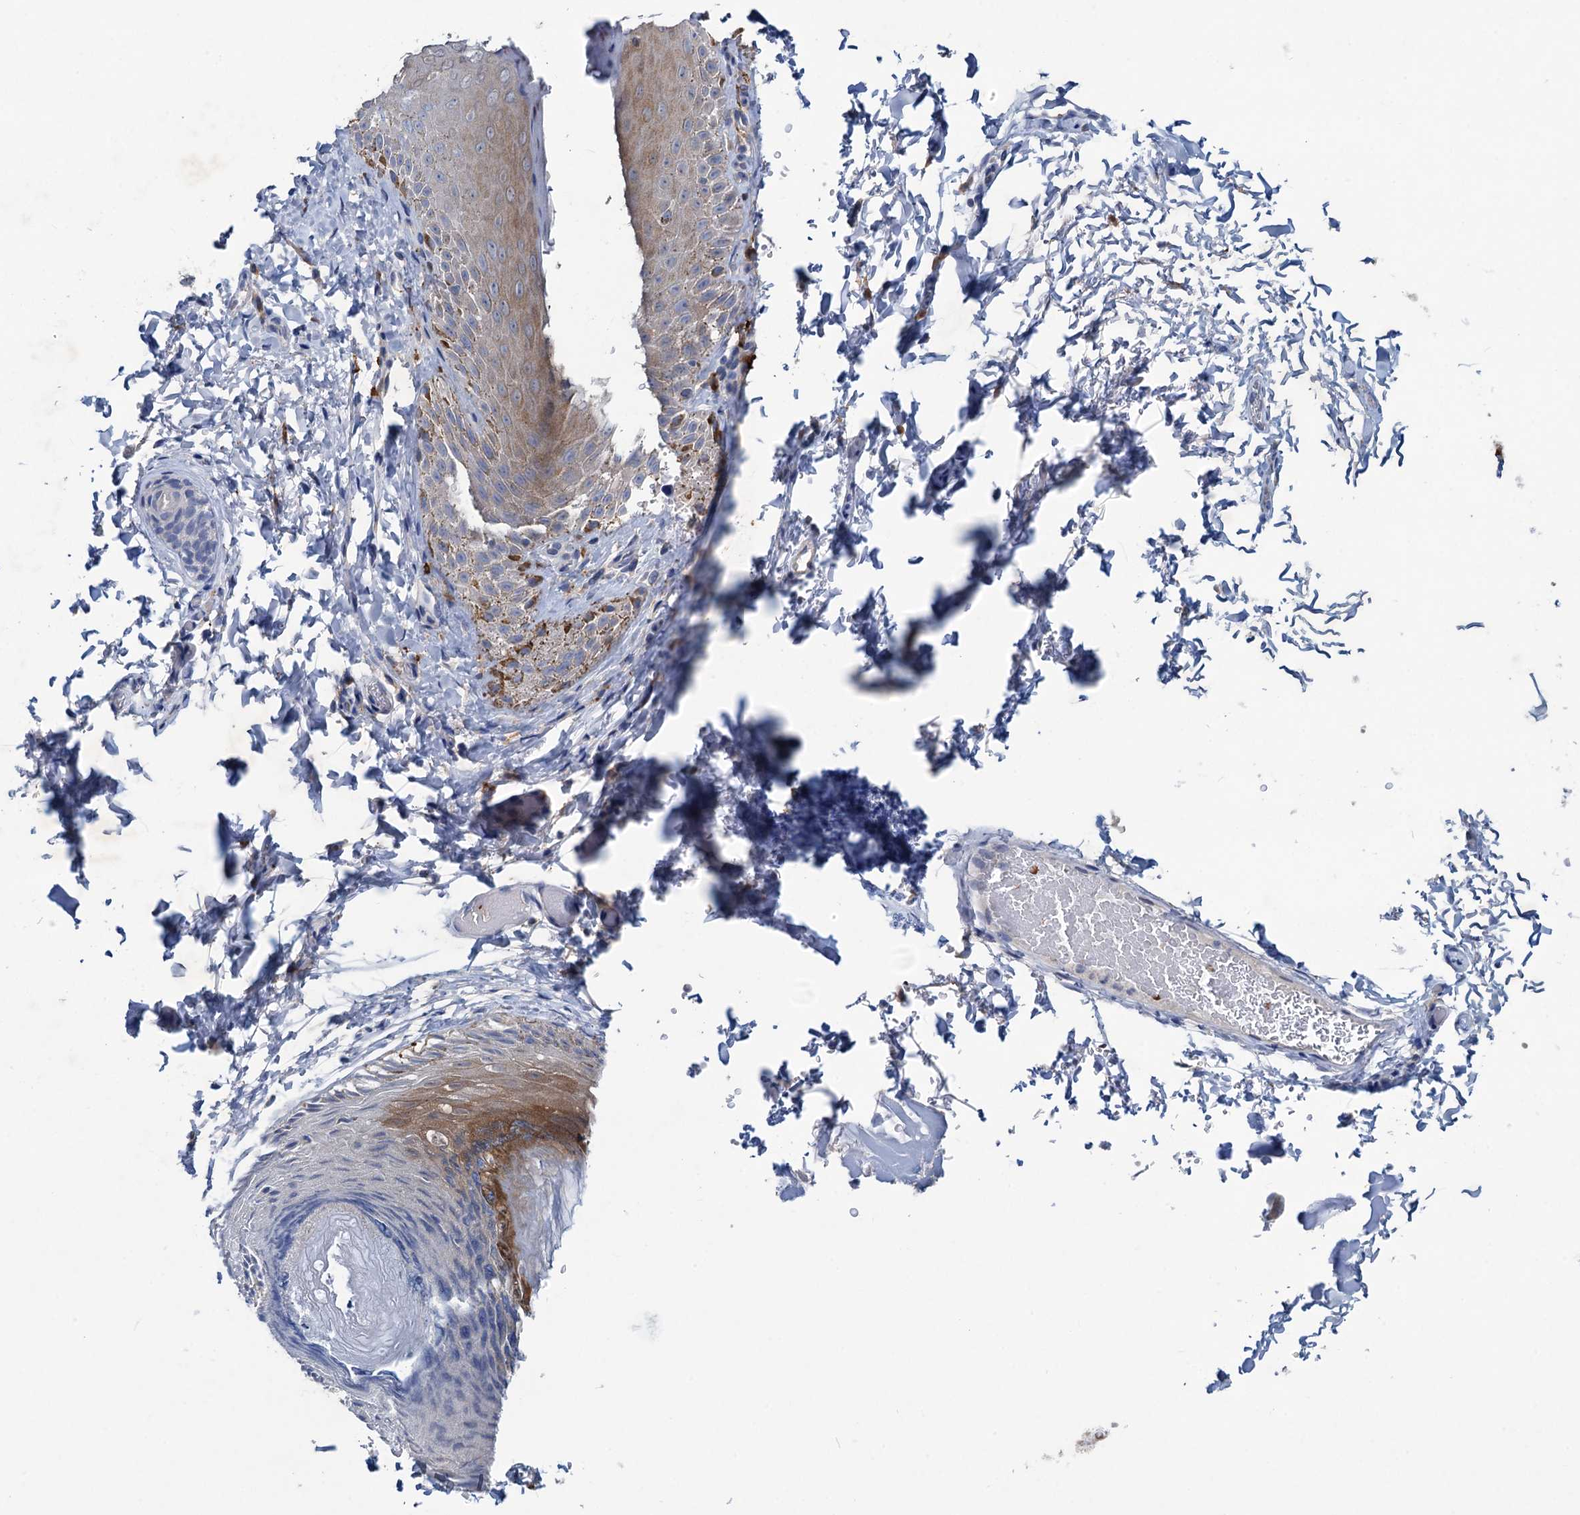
{"staining": {"intensity": "weak", "quantity": "<25%", "location": "cytoplasmic/membranous"}, "tissue": "skin", "cell_type": "Epidermal cells", "image_type": "normal", "snomed": [{"axis": "morphology", "description": "Normal tissue, NOS"}, {"axis": "topography", "description": "Anal"}], "caption": "Epidermal cells show no significant expression in unremarkable skin. The staining was performed using DAB (3,3'-diaminobenzidine) to visualize the protein expression in brown, while the nuclei were stained in blue with hematoxylin (Magnification: 20x).", "gene": "RTKN2", "patient": {"sex": "male", "age": 44}}